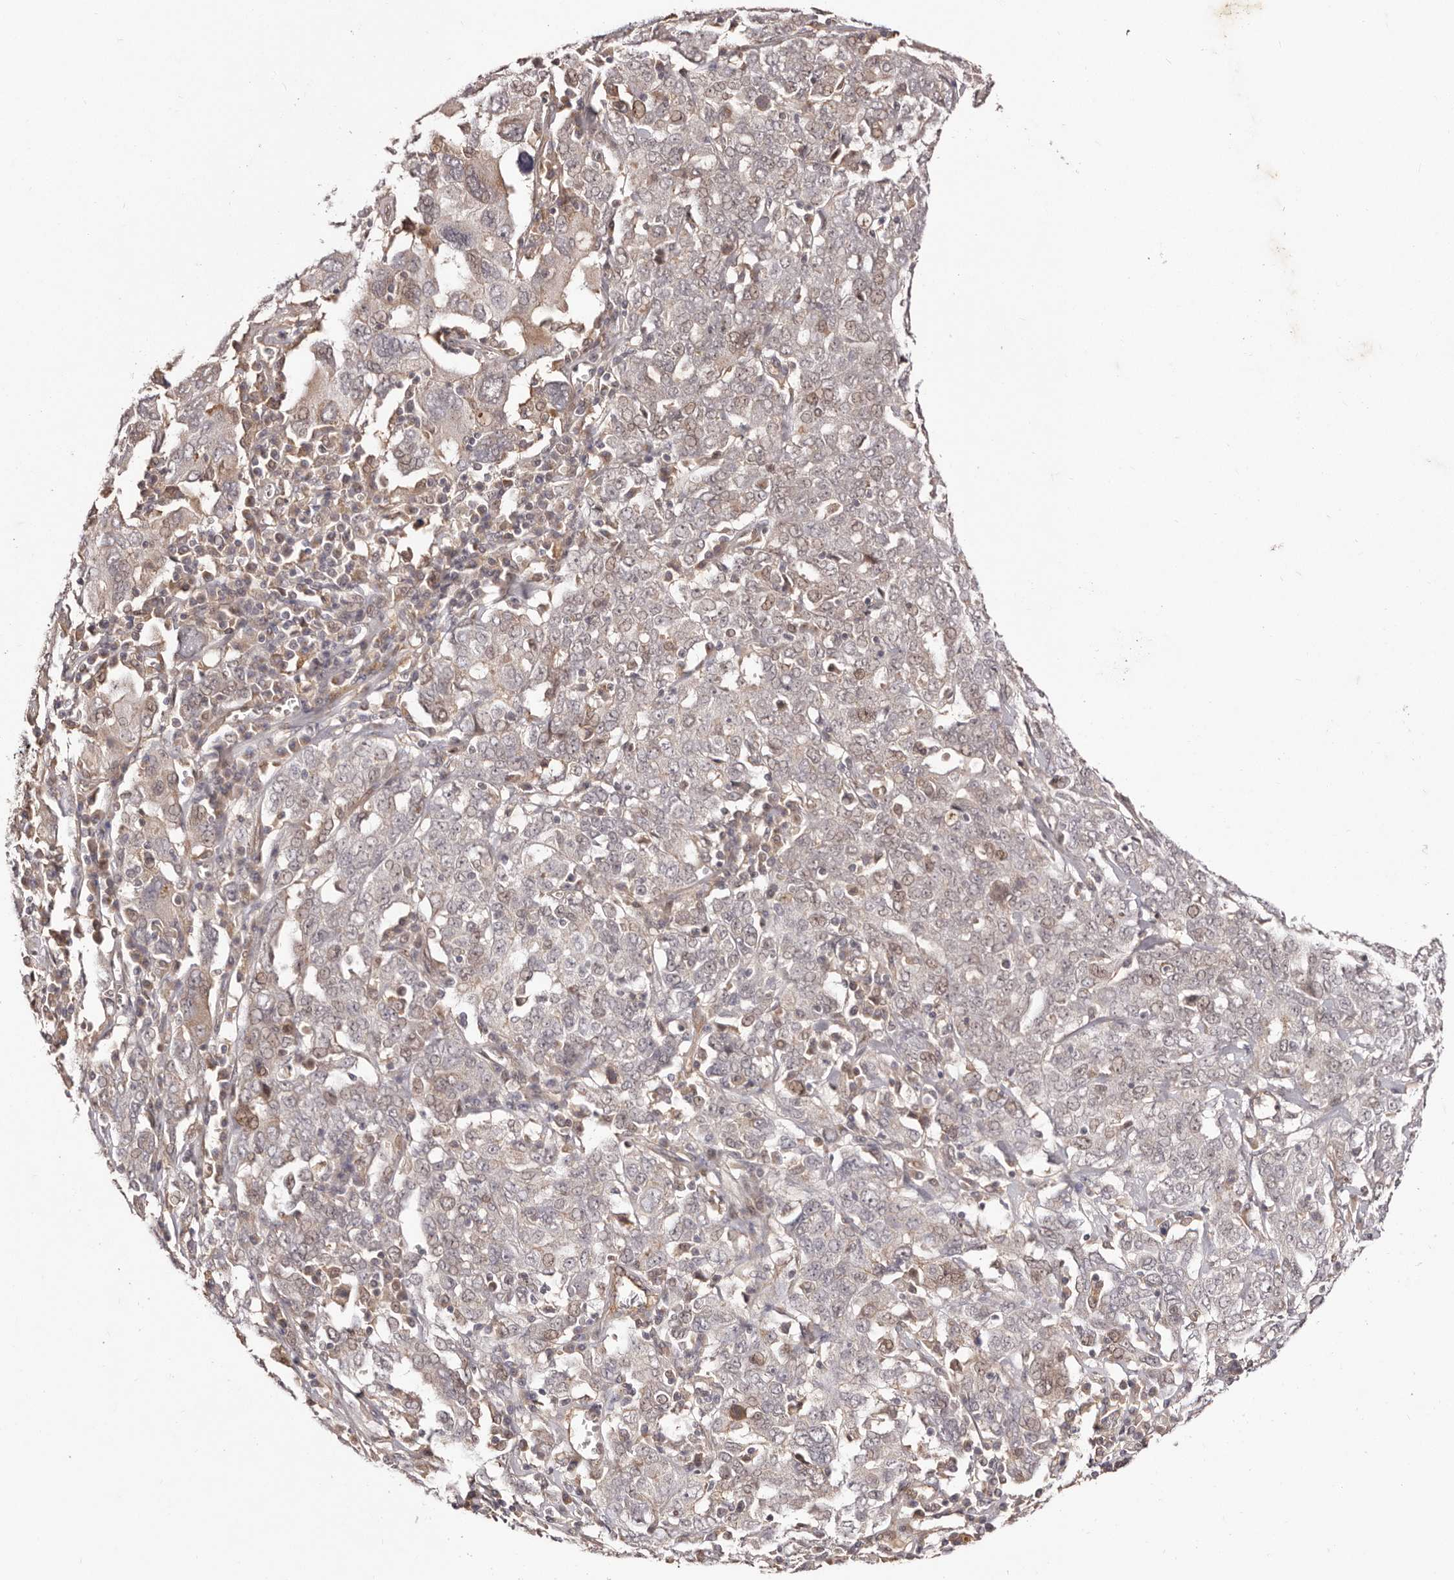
{"staining": {"intensity": "weak", "quantity": "<25%", "location": "cytoplasmic/membranous,nuclear"}, "tissue": "ovarian cancer", "cell_type": "Tumor cells", "image_type": "cancer", "snomed": [{"axis": "morphology", "description": "Carcinoma, endometroid"}, {"axis": "topography", "description": "Ovary"}], "caption": "Tumor cells show no significant staining in ovarian cancer (endometroid carcinoma).", "gene": "EGR3", "patient": {"sex": "female", "age": 62}}